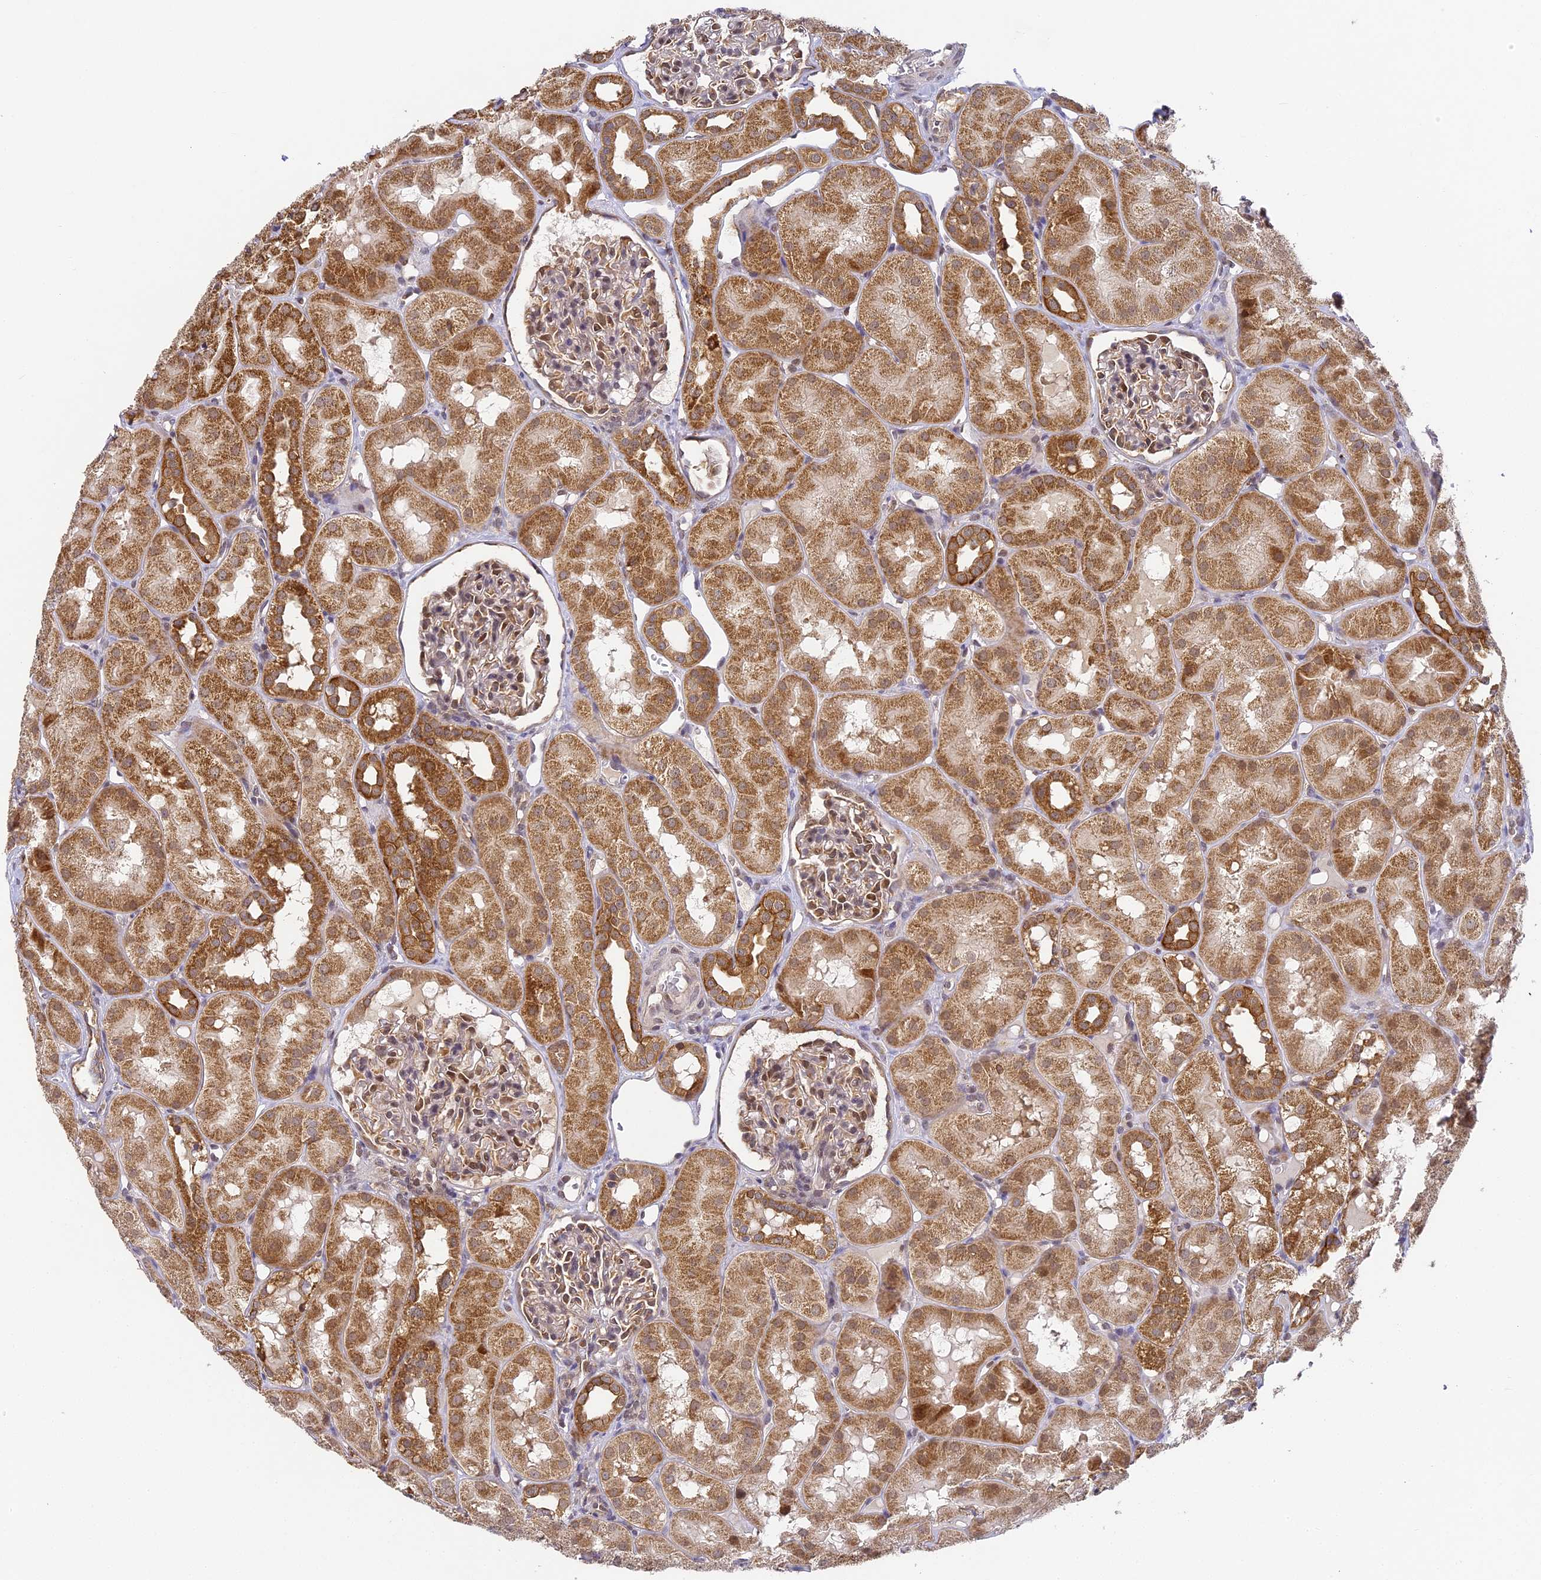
{"staining": {"intensity": "moderate", "quantity": "<25%", "location": "cytoplasmic/membranous,nuclear"}, "tissue": "kidney", "cell_type": "Cells in glomeruli", "image_type": "normal", "snomed": [{"axis": "morphology", "description": "Normal tissue, NOS"}, {"axis": "topography", "description": "Kidney"}, {"axis": "topography", "description": "Urinary bladder"}], "caption": "Brown immunohistochemical staining in normal human kidney shows moderate cytoplasmic/membranous,nuclear expression in about <25% of cells in glomeruli.", "gene": "DNAAF10", "patient": {"sex": "male", "age": 16}}